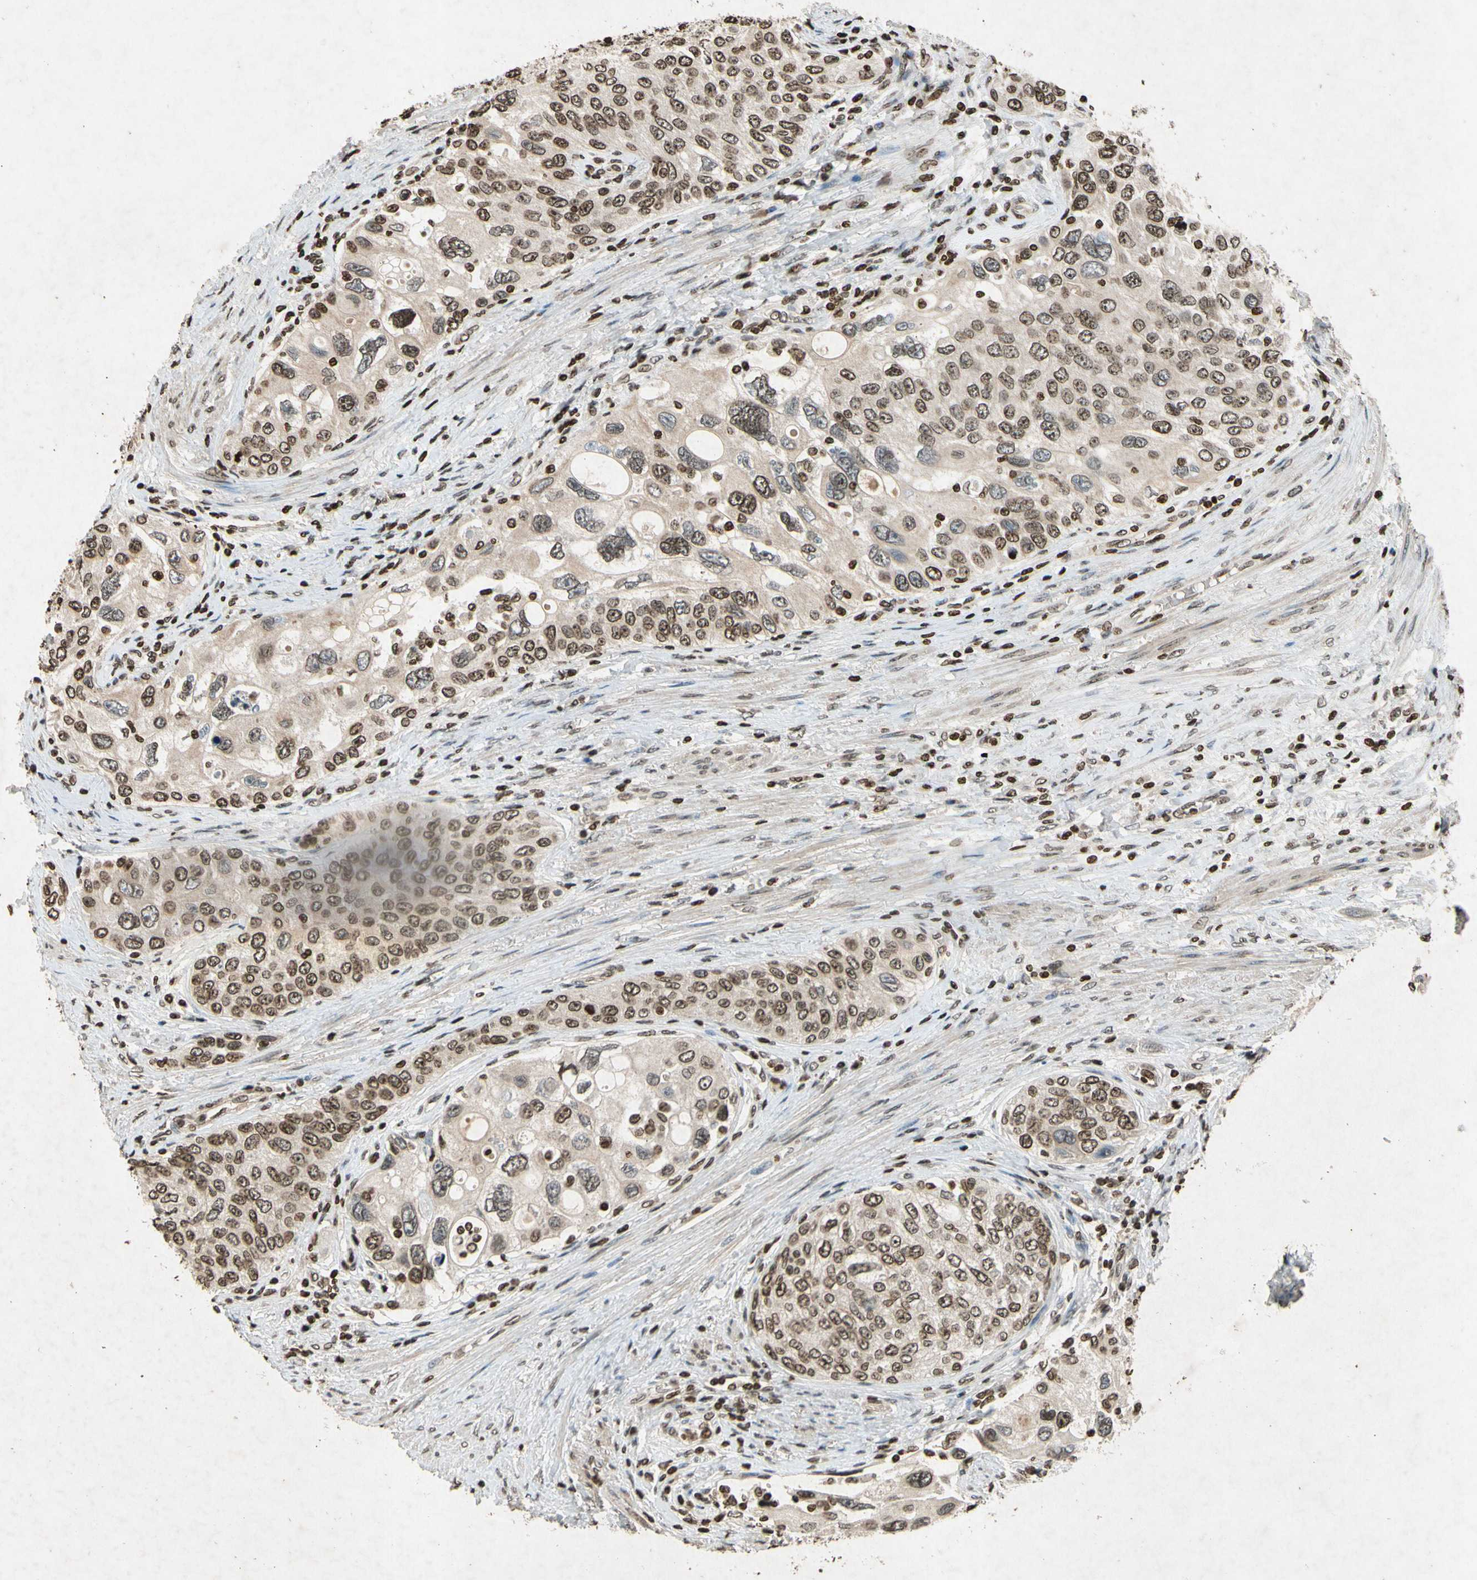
{"staining": {"intensity": "moderate", "quantity": ">75%", "location": "nuclear"}, "tissue": "urothelial cancer", "cell_type": "Tumor cells", "image_type": "cancer", "snomed": [{"axis": "morphology", "description": "Urothelial carcinoma, High grade"}, {"axis": "topography", "description": "Urinary bladder"}], "caption": "A brown stain highlights moderate nuclear staining of a protein in human urothelial carcinoma (high-grade) tumor cells.", "gene": "HOXB3", "patient": {"sex": "female", "age": 56}}